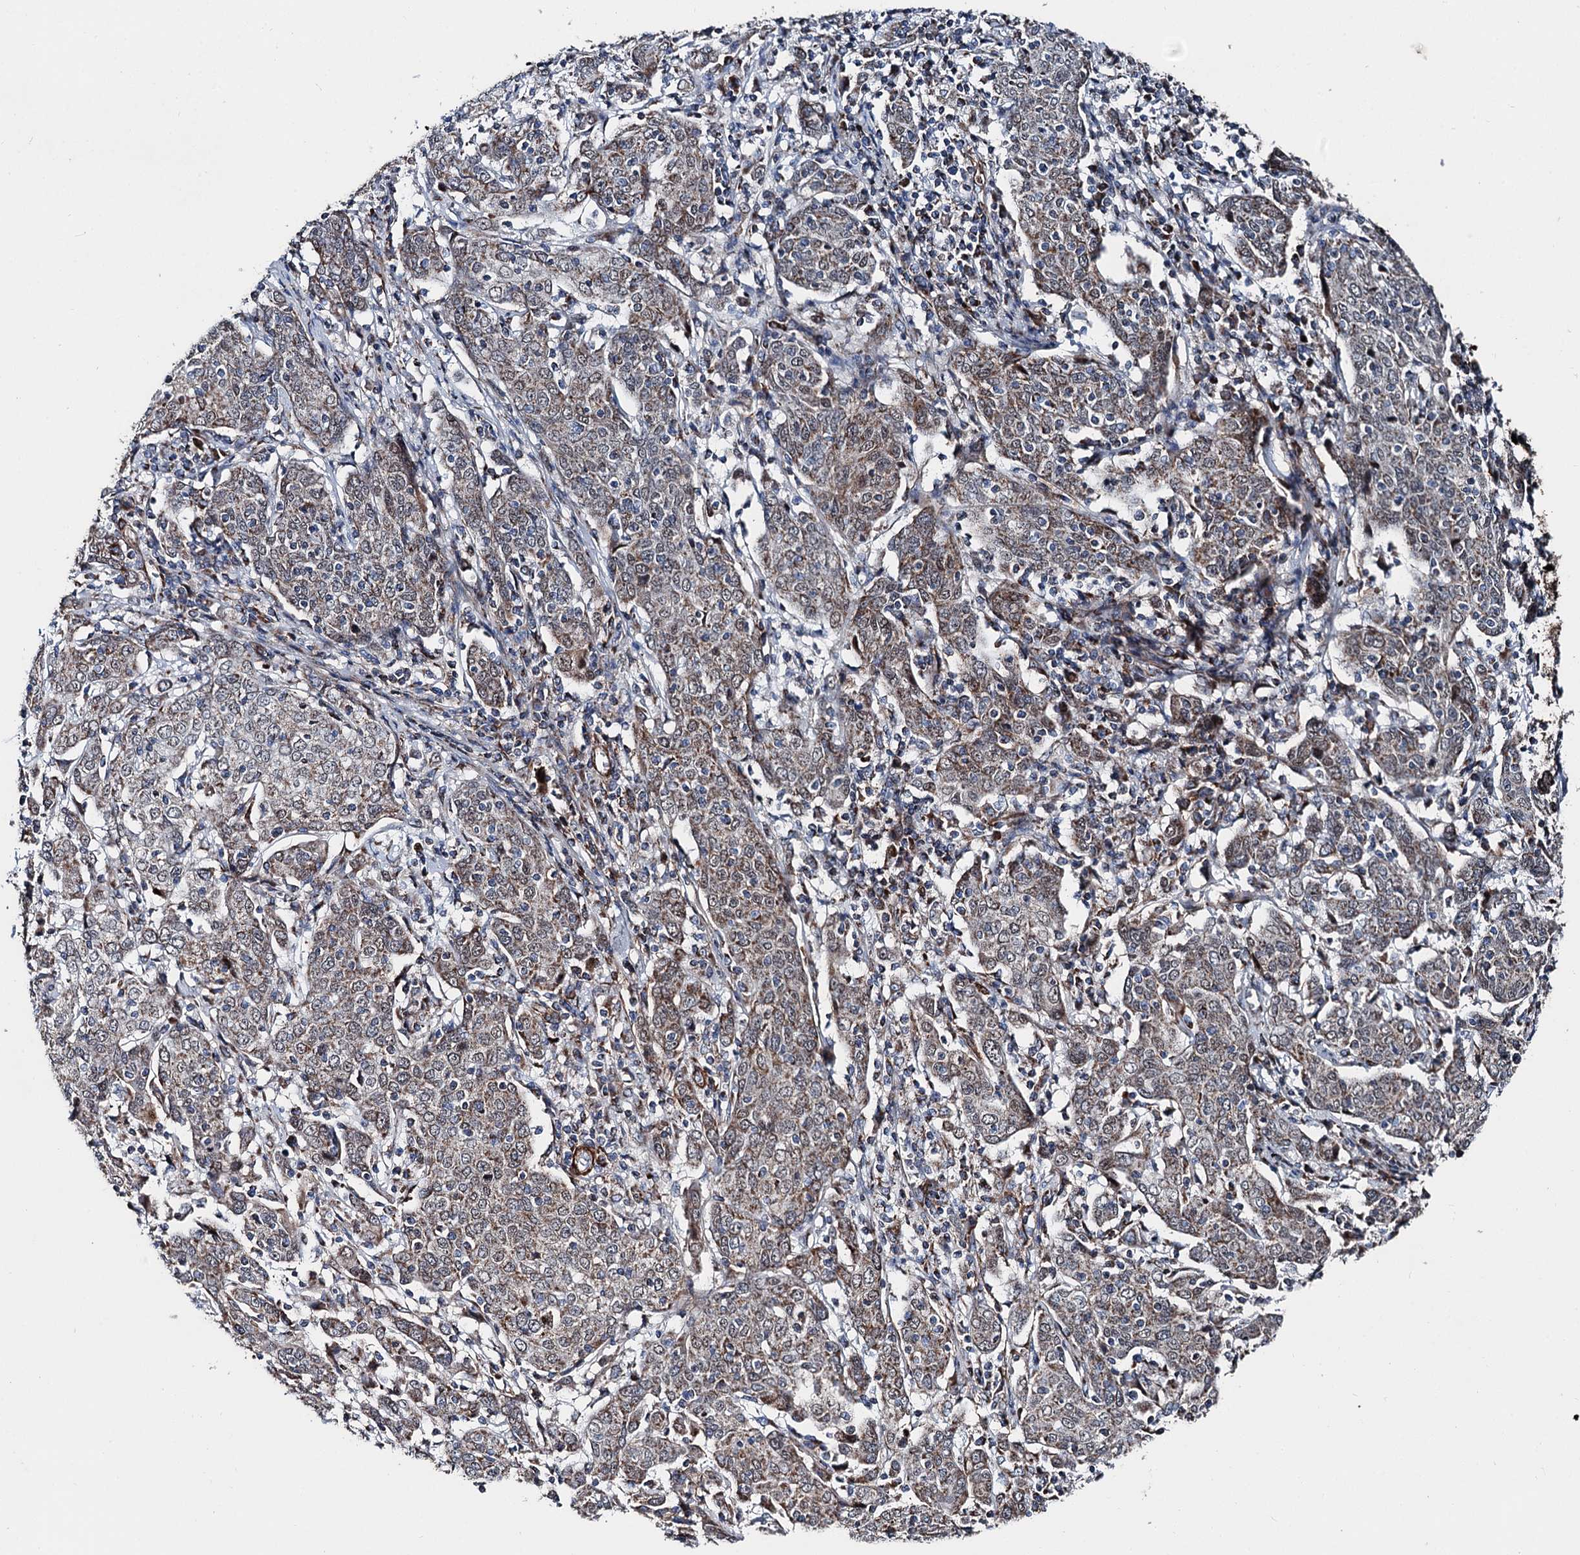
{"staining": {"intensity": "moderate", "quantity": ">75%", "location": "cytoplasmic/membranous"}, "tissue": "cervical cancer", "cell_type": "Tumor cells", "image_type": "cancer", "snomed": [{"axis": "morphology", "description": "Squamous cell carcinoma, NOS"}, {"axis": "topography", "description": "Cervix"}], "caption": "Immunohistochemical staining of squamous cell carcinoma (cervical) shows medium levels of moderate cytoplasmic/membranous protein positivity in approximately >75% of tumor cells. (Stains: DAB in brown, nuclei in blue, Microscopy: brightfield microscopy at high magnification).", "gene": "DDIAS", "patient": {"sex": "female", "age": 67}}